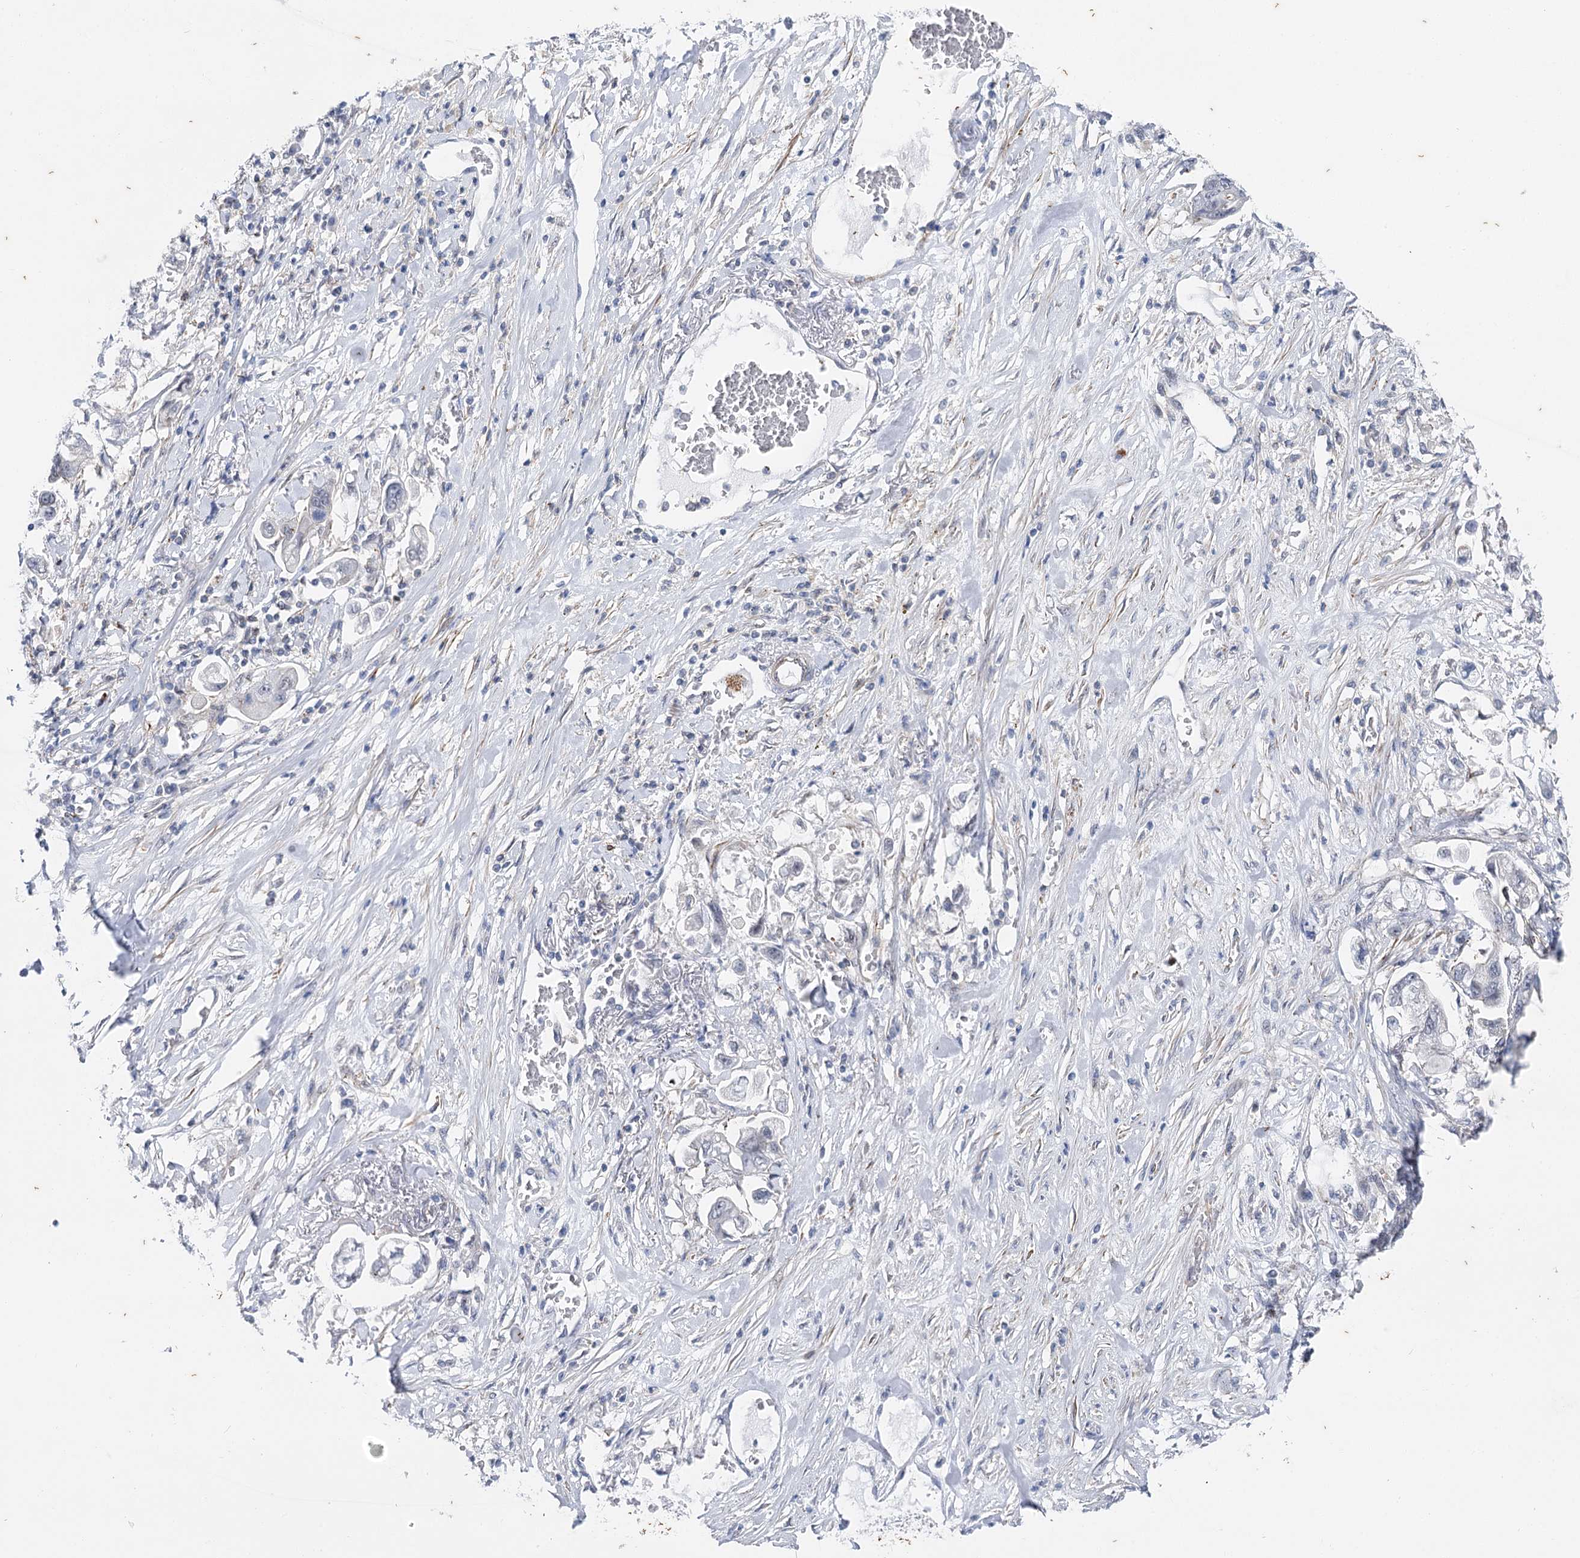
{"staining": {"intensity": "negative", "quantity": "none", "location": "none"}, "tissue": "stomach cancer", "cell_type": "Tumor cells", "image_type": "cancer", "snomed": [{"axis": "morphology", "description": "Adenocarcinoma, NOS"}, {"axis": "topography", "description": "Stomach"}], "caption": "Human stomach cancer stained for a protein using IHC demonstrates no positivity in tumor cells.", "gene": "AGXT2", "patient": {"sex": "male", "age": 62}}